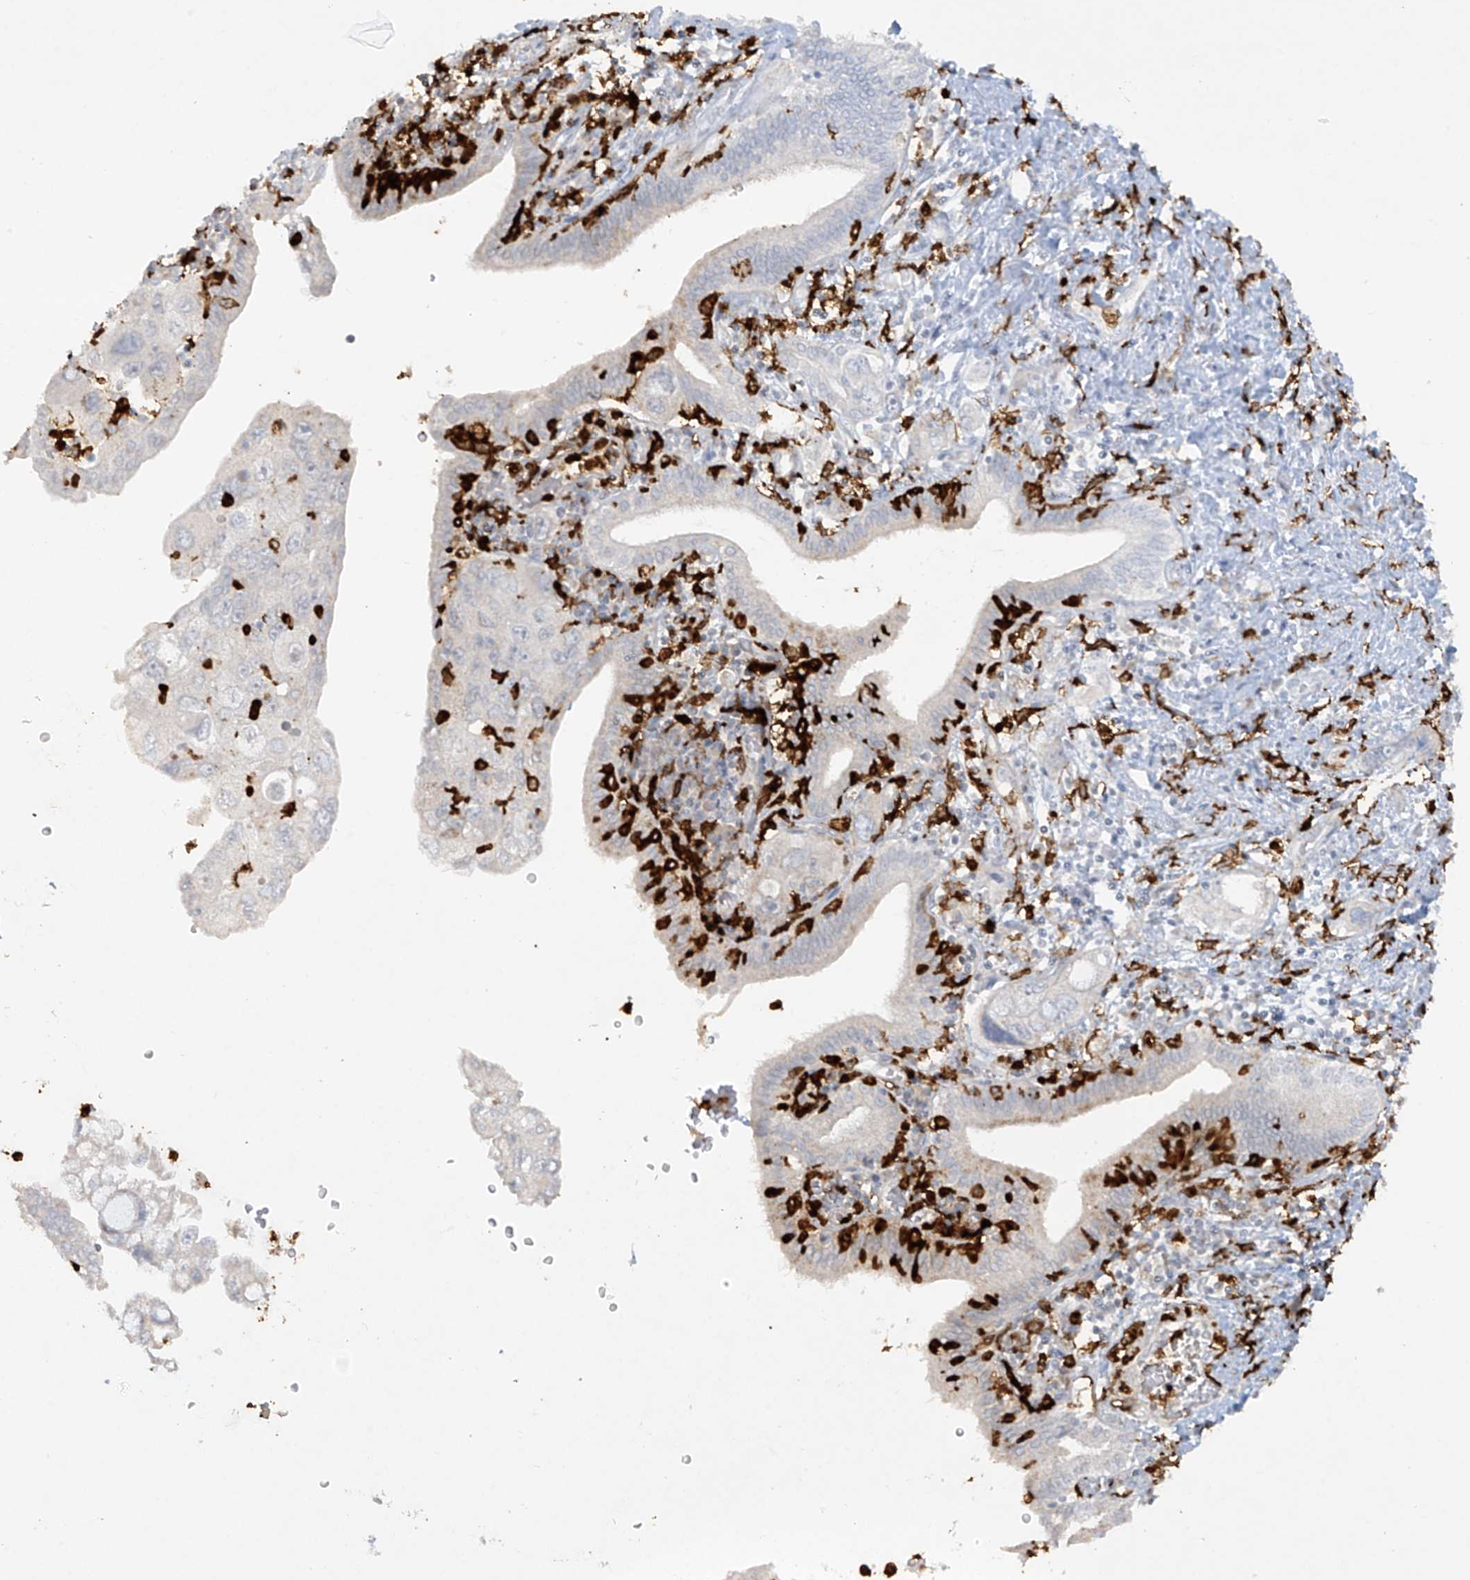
{"staining": {"intensity": "negative", "quantity": "none", "location": "none"}, "tissue": "pancreatic cancer", "cell_type": "Tumor cells", "image_type": "cancer", "snomed": [{"axis": "morphology", "description": "Adenocarcinoma, NOS"}, {"axis": "topography", "description": "Pancreas"}], "caption": "This is a image of immunohistochemistry staining of adenocarcinoma (pancreatic), which shows no expression in tumor cells.", "gene": "FCGR3A", "patient": {"sex": "female", "age": 73}}